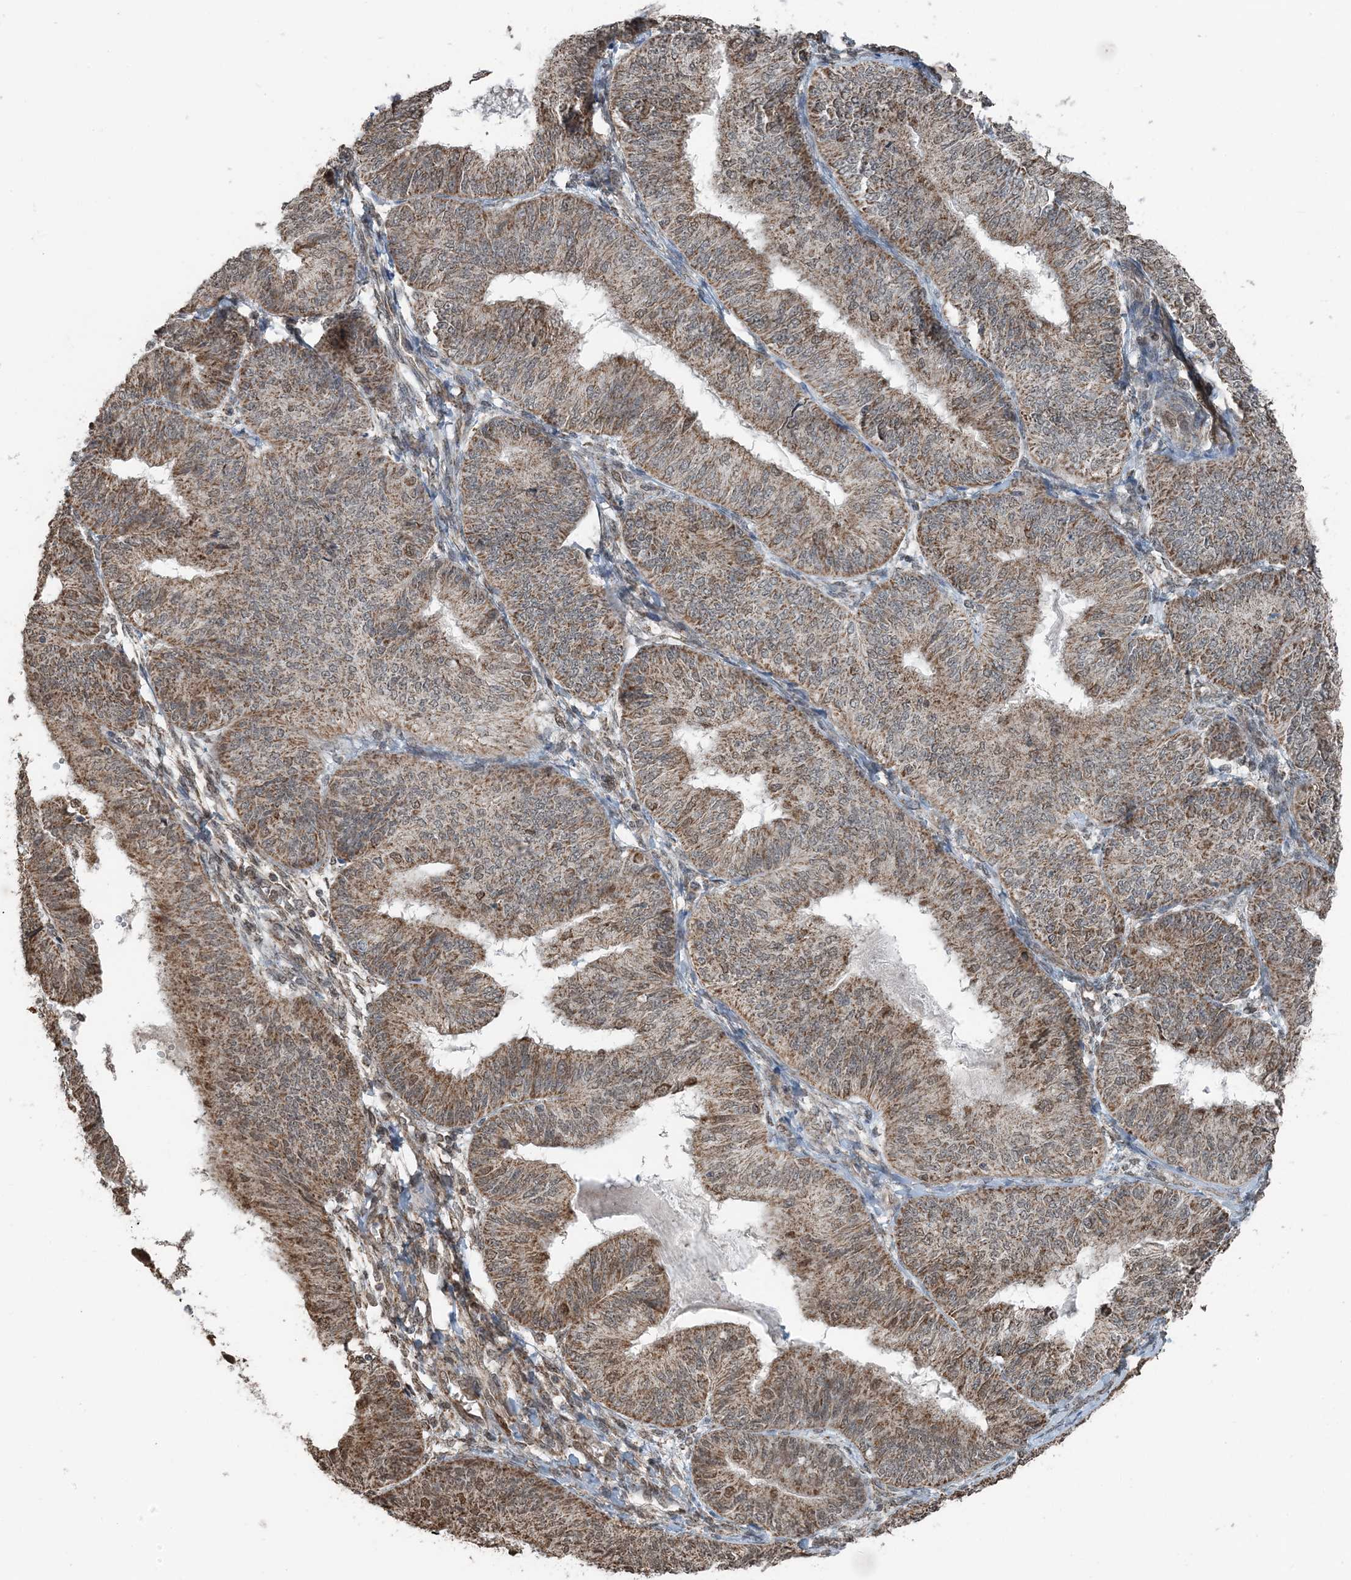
{"staining": {"intensity": "moderate", "quantity": ">75%", "location": "cytoplasmic/membranous"}, "tissue": "endometrial cancer", "cell_type": "Tumor cells", "image_type": "cancer", "snomed": [{"axis": "morphology", "description": "Adenocarcinoma, NOS"}, {"axis": "topography", "description": "Endometrium"}], "caption": "Tumor cells show medium levels of moderate cytoplasmic/membranous staining in approximately >75% of cells in endometrial adenocarcinoma.", "gene": "PILRB", "patient": {"sex": "female", "age": 58}}